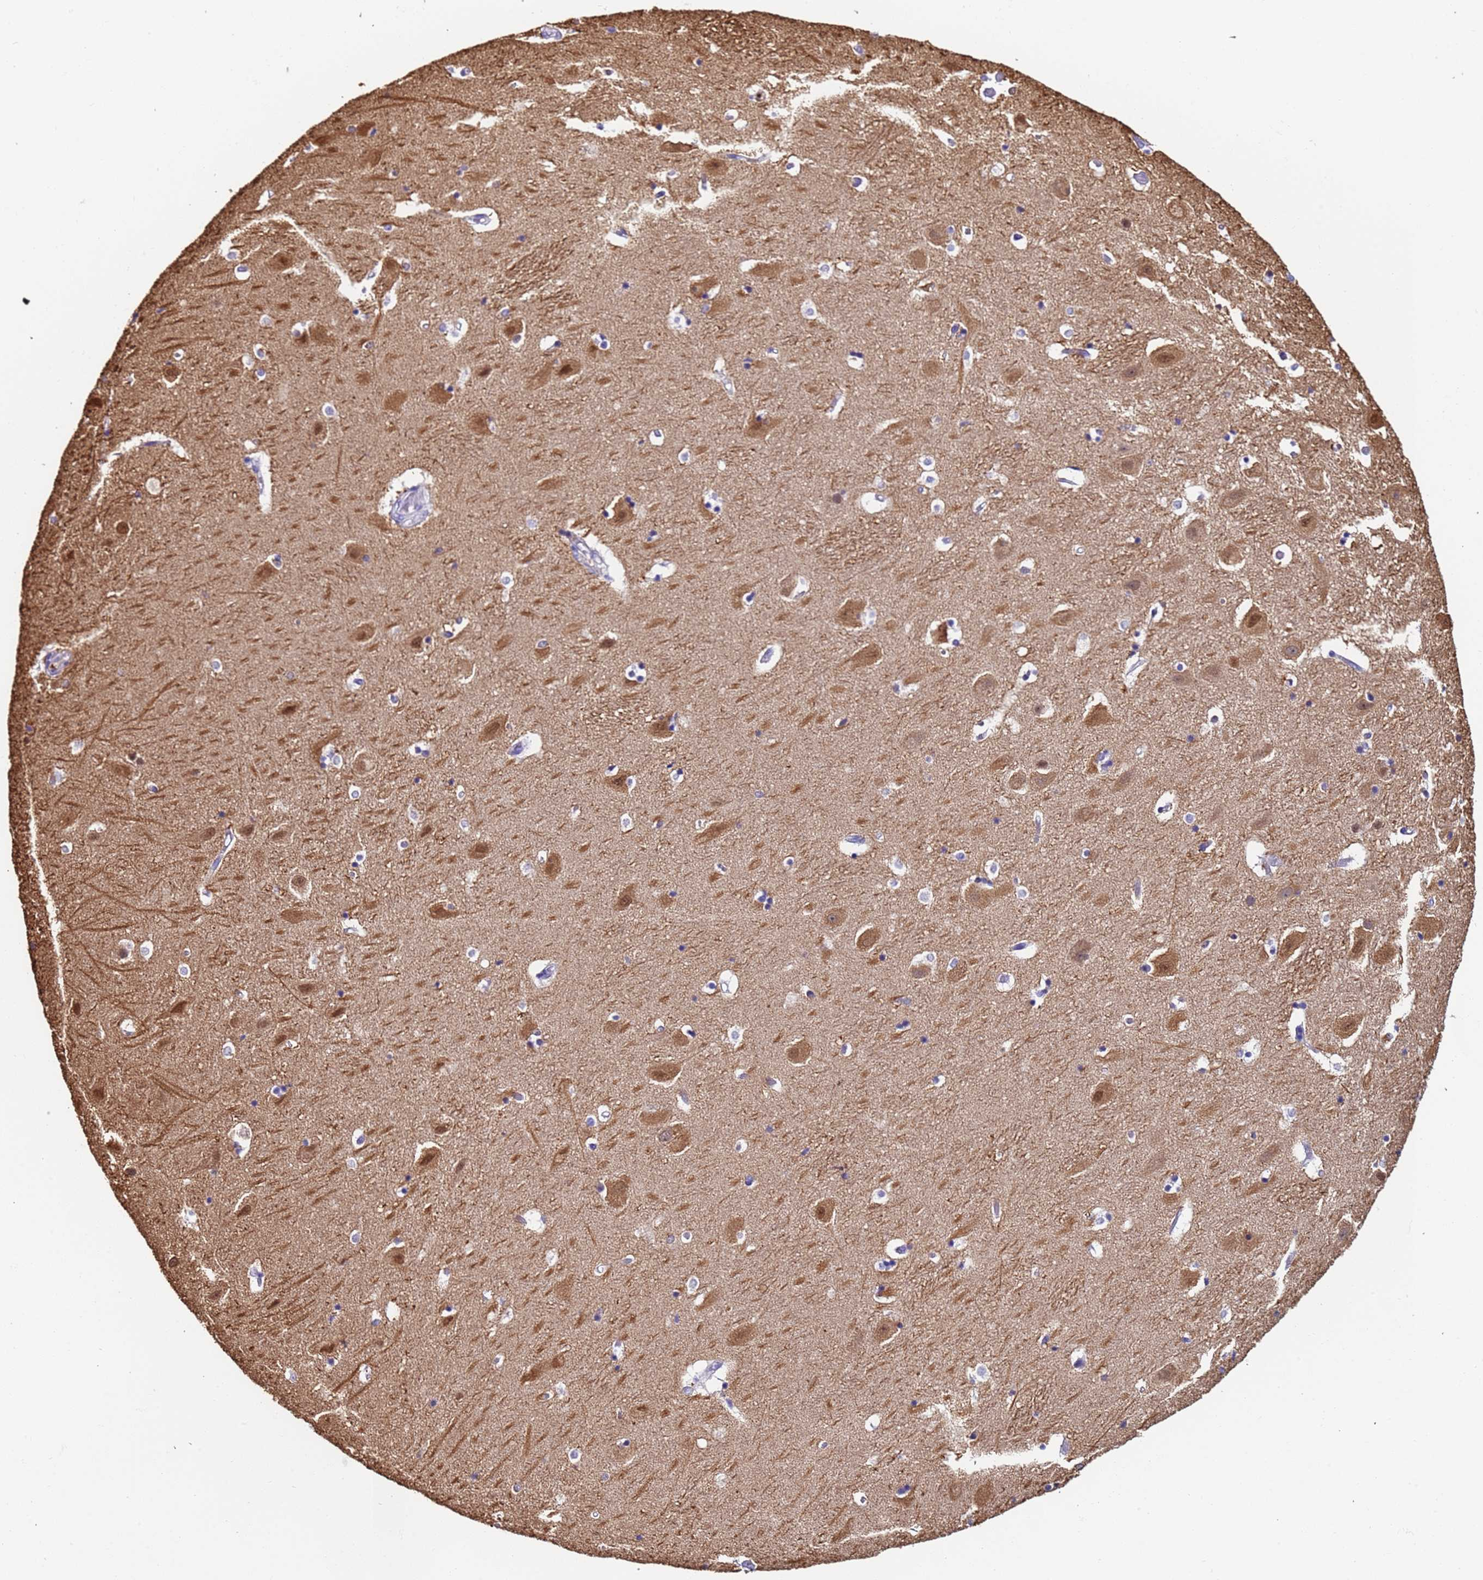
{"staining": {"intensity": "negative", "quantity": "none", "location": "none"}, "tissue": "hippocampus", "cell_type": "Glial cells", "image_type": "normal", "snomed": [{"axis": "morphology", "description": "Normal tissue, NOS"}, {"axis": "topography", "description": "Hippocampus"}], "caption": "A photomicrograph of human hippocampus is negative for staining in glial cells. The staining was performed using DAB (3,3'-diaminobenzidine) to visualize the protein expression in brown, while the nuclei were stained in blue with hematoxylin (Magnification: 20x).", "gene": "PAQR7", "patient": {"sex": "female", "age": 52}}